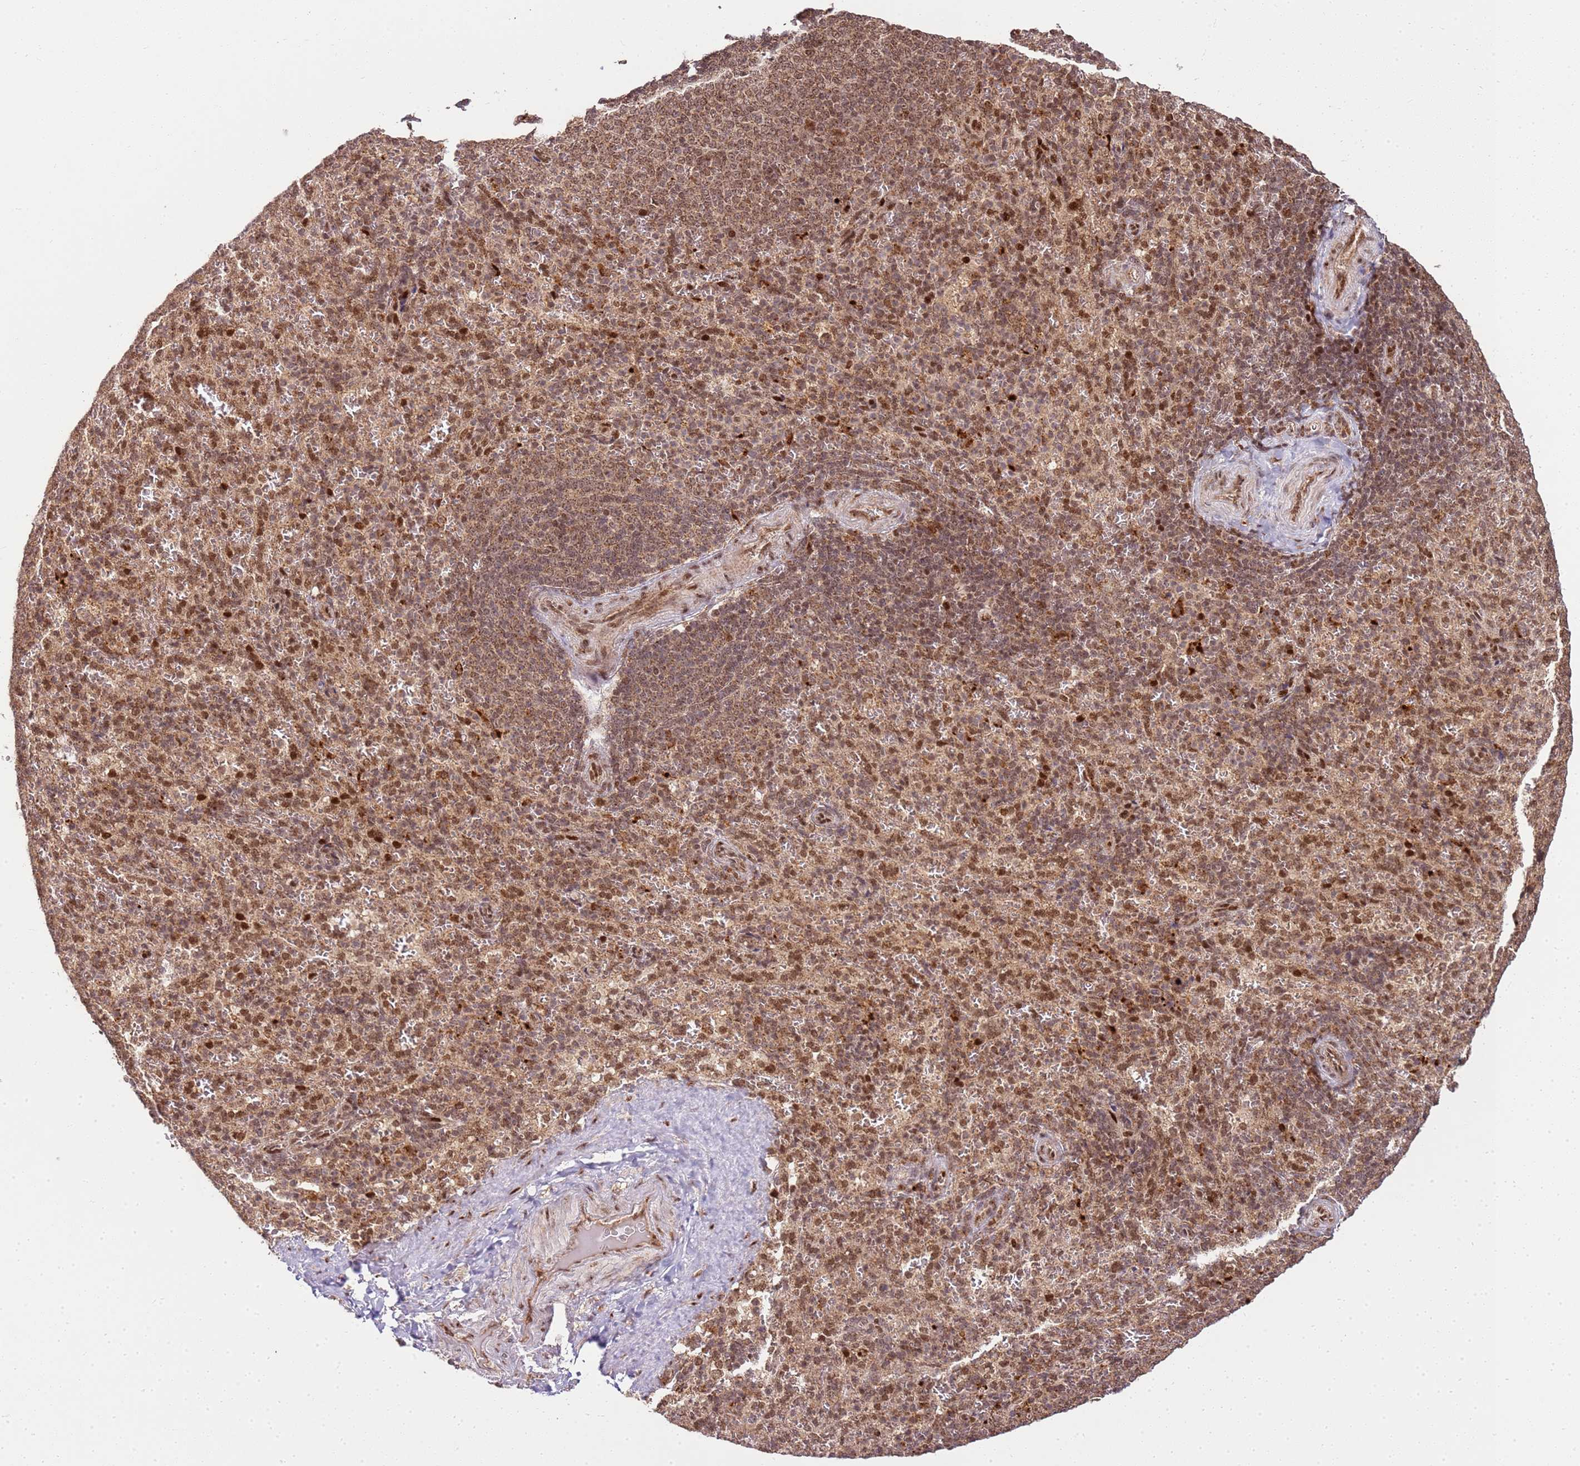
{"staining": {"intensity": "moderate", "quantity": ">75%", "location": "nuclear"}, "tissue": "spleen", "cell_type": "Cells in red pulp", "image_type": "normal", "snomed": [{"axis": "morphology", "description": "Normal tissue, NOS"}, {"axis": "topography", "description": "Spleen"}], "caption": "Immunohistochemical staining of normal human spleen shows medium levels of moderate nuclear expression in approximately >75% of cells in red pulp.", "gene": "PEX14", "patient": {"sex": "female", "age": 21}}